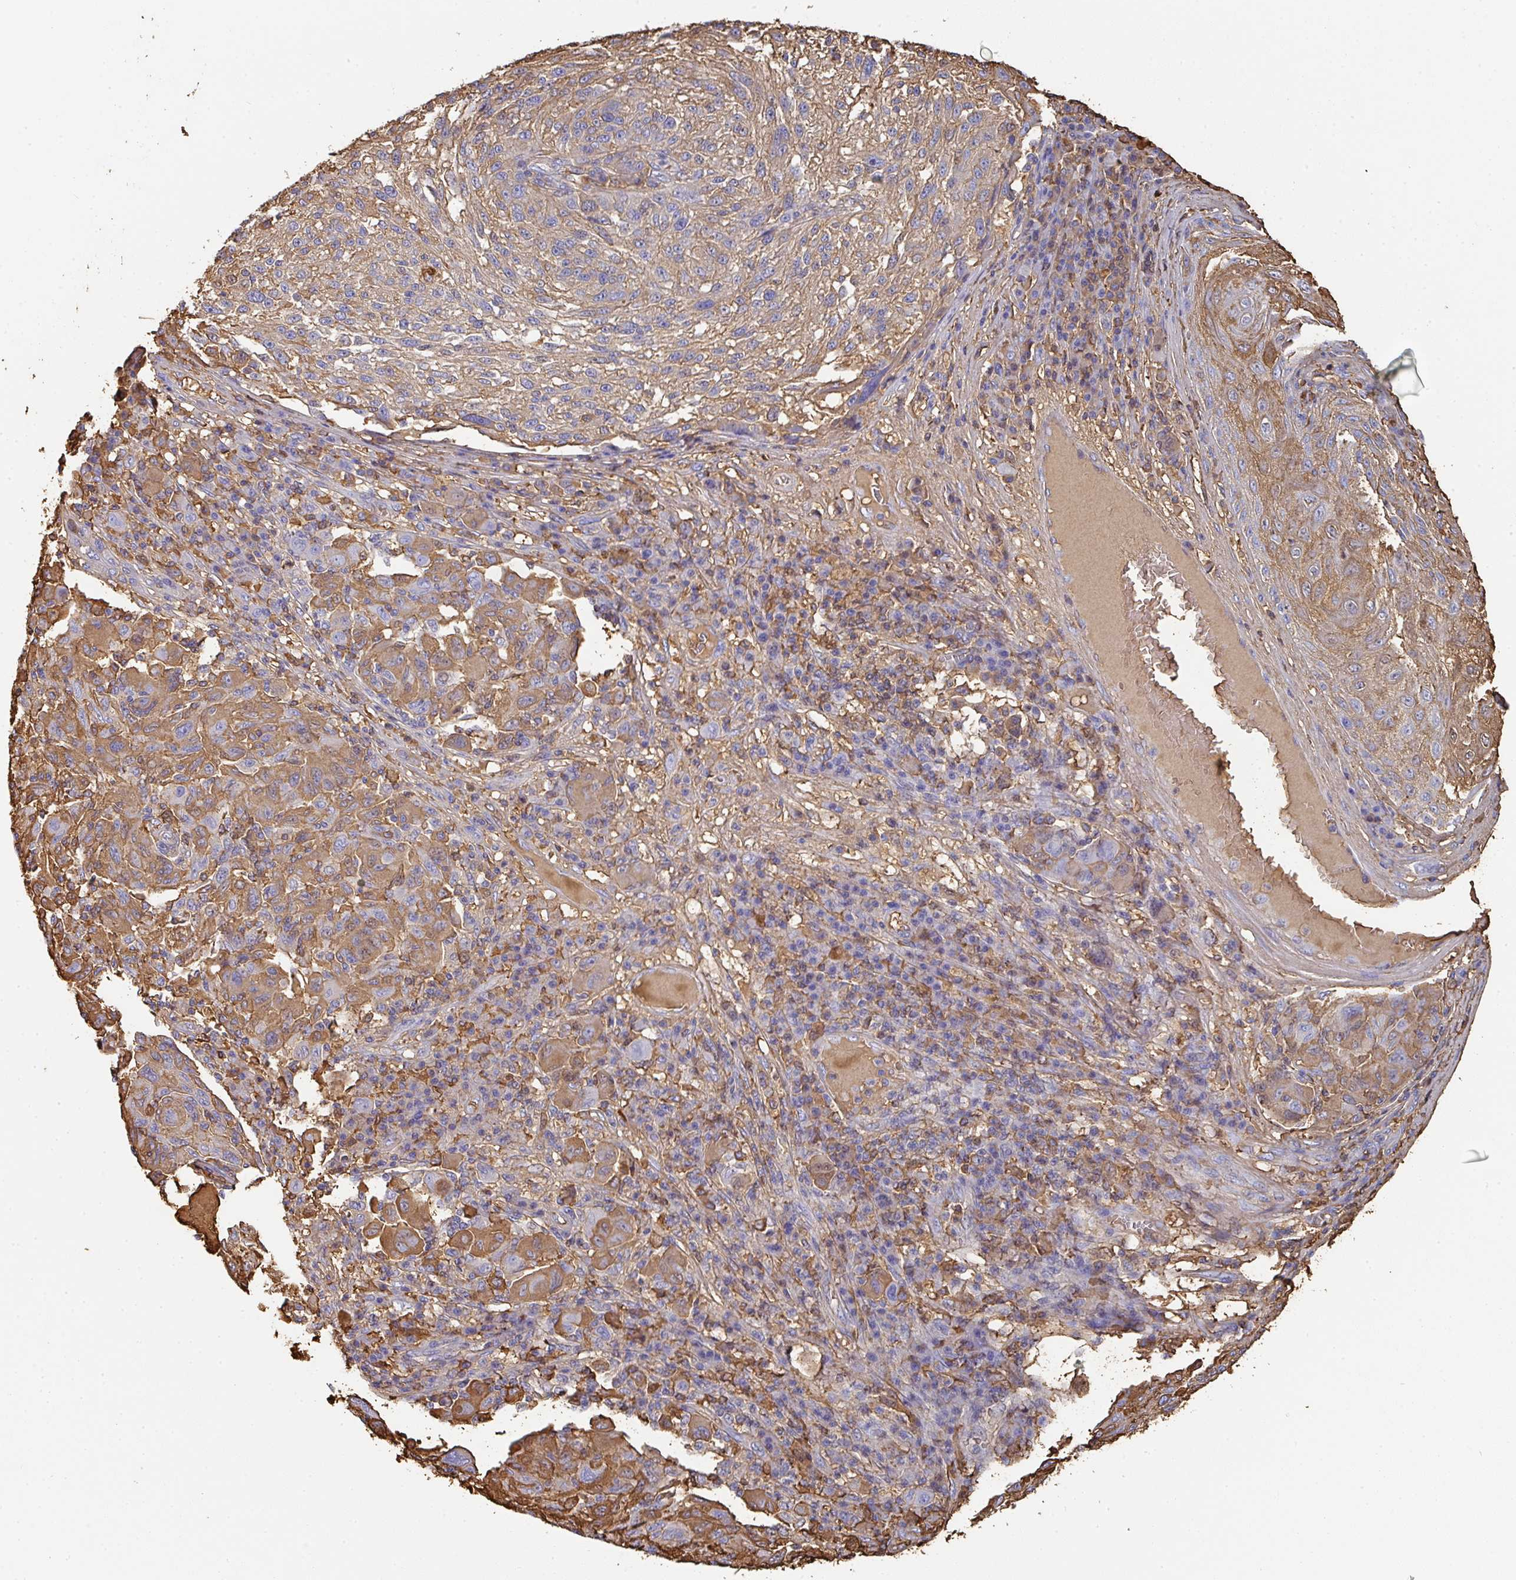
{"staining": {"intensity": "moderate", "quantity": "25%-75%", "location": "cytoplasmic/membranous"}, "tissue": "melanoma", "cell_type": "Tumor cells", "image_type": "cancer", "snomed": [{"axis": "morphology", "description": "Malignant melanoma, NOS"}, {"axis": "topography", "description": "Skin"}], "caption": "Melanoma stained with a brown dye demonstrates moderate cytoplasmic/membranous positive positivity in about 25%-75% of tumor cells.", "gene": "ALB", "patient": {"sex": "male", "age": 53}}